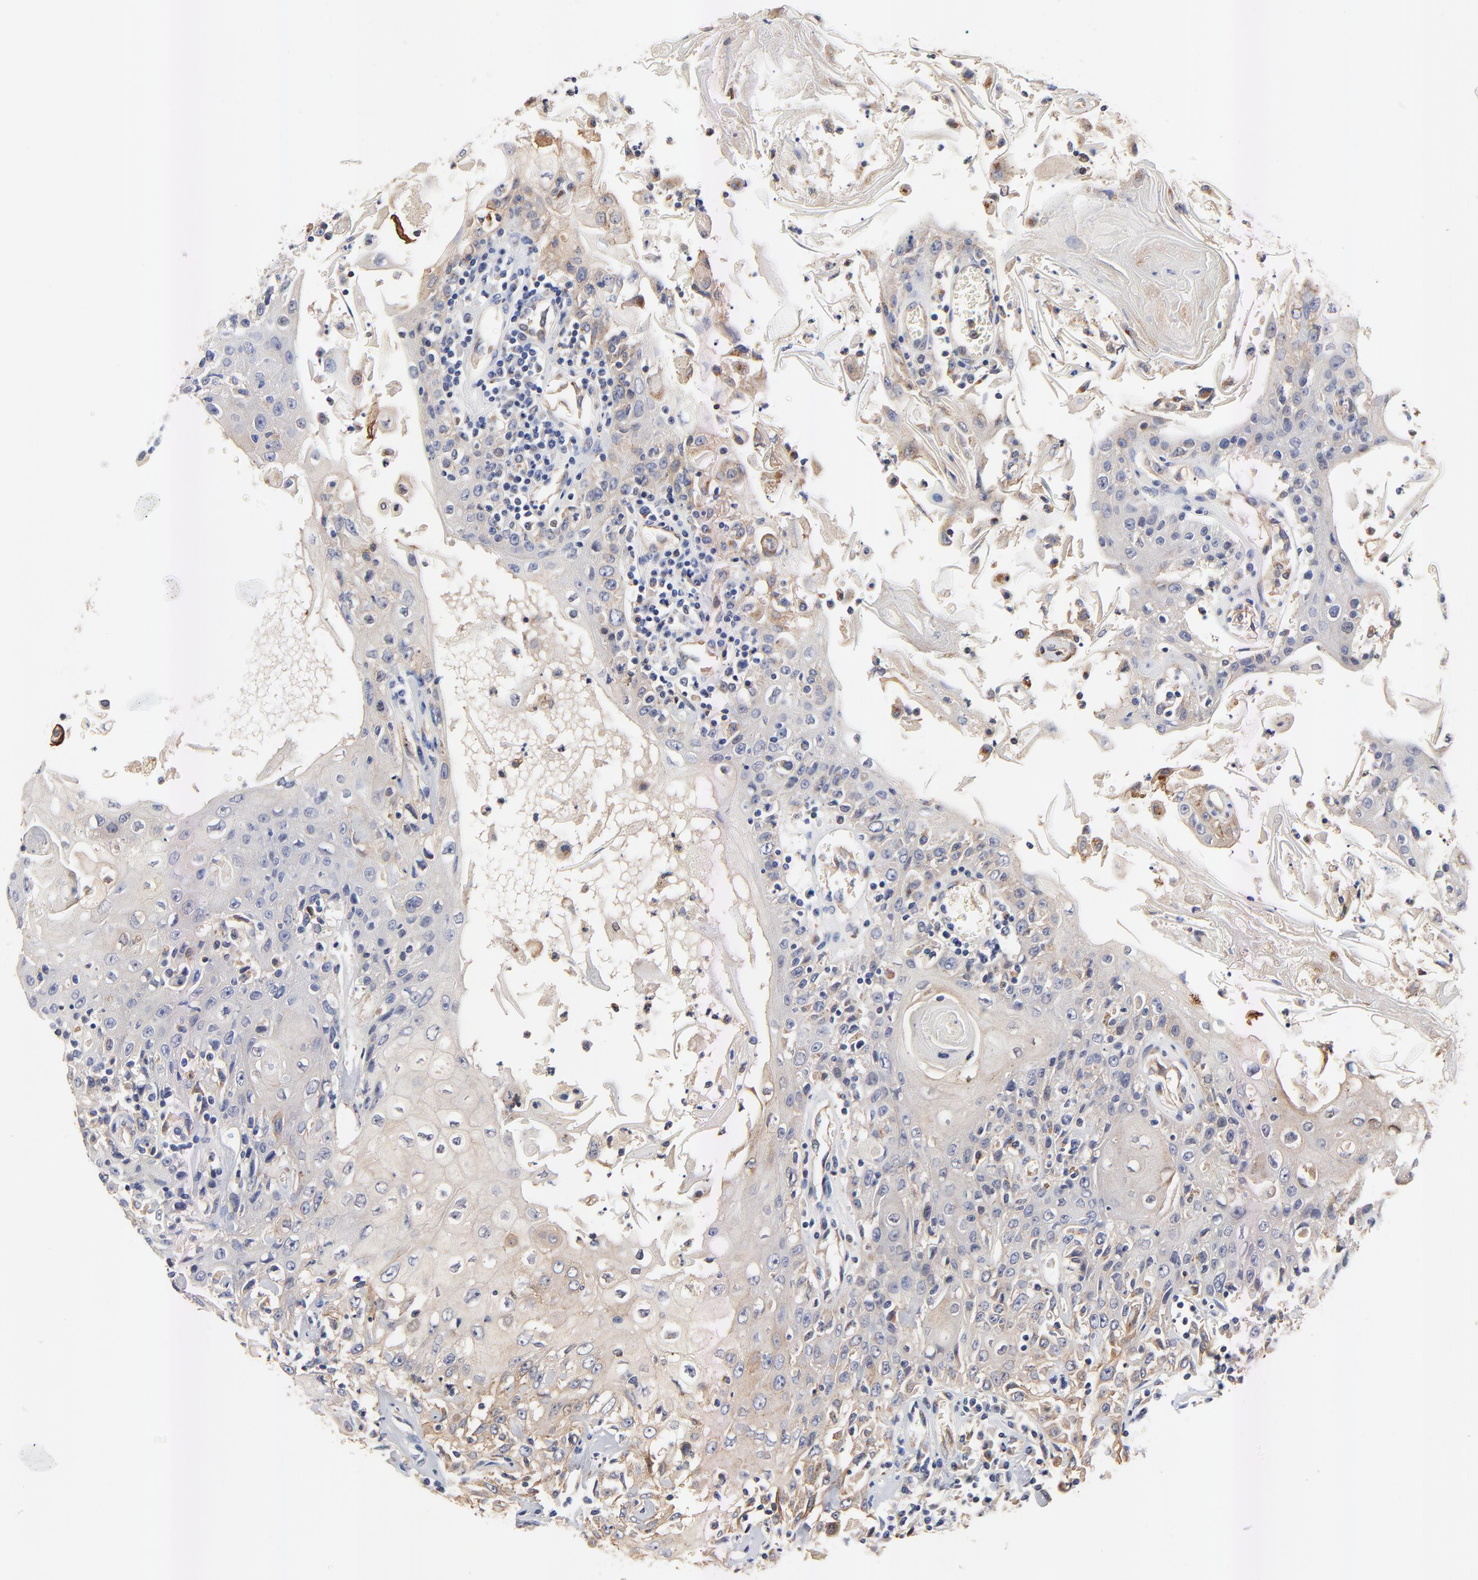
{"staining": {"intensity": "weak", "quantity": "25%-75%", "location": "cytoplasmic/membranous"}, "tissue": "head and neck cancer", "cell_type": "Tumor cells", "image_type": "cancer", "snomed": [{"axis": "morphology", "description": "Squamous cell carcinoma, NOS"}, {"axis": "topography", "description": "Oral tissue"}, {"axis": "topography", "description": "Head-Neck"}], "caption": "Weak cytoplasmic/membranous protein expression is present in approximately 25%-75% of tumor cells in head and neck cancer (squamous cell carcinoma).", "gene": "FBXL2", "patient": {"sex": "female", "age": 76}}